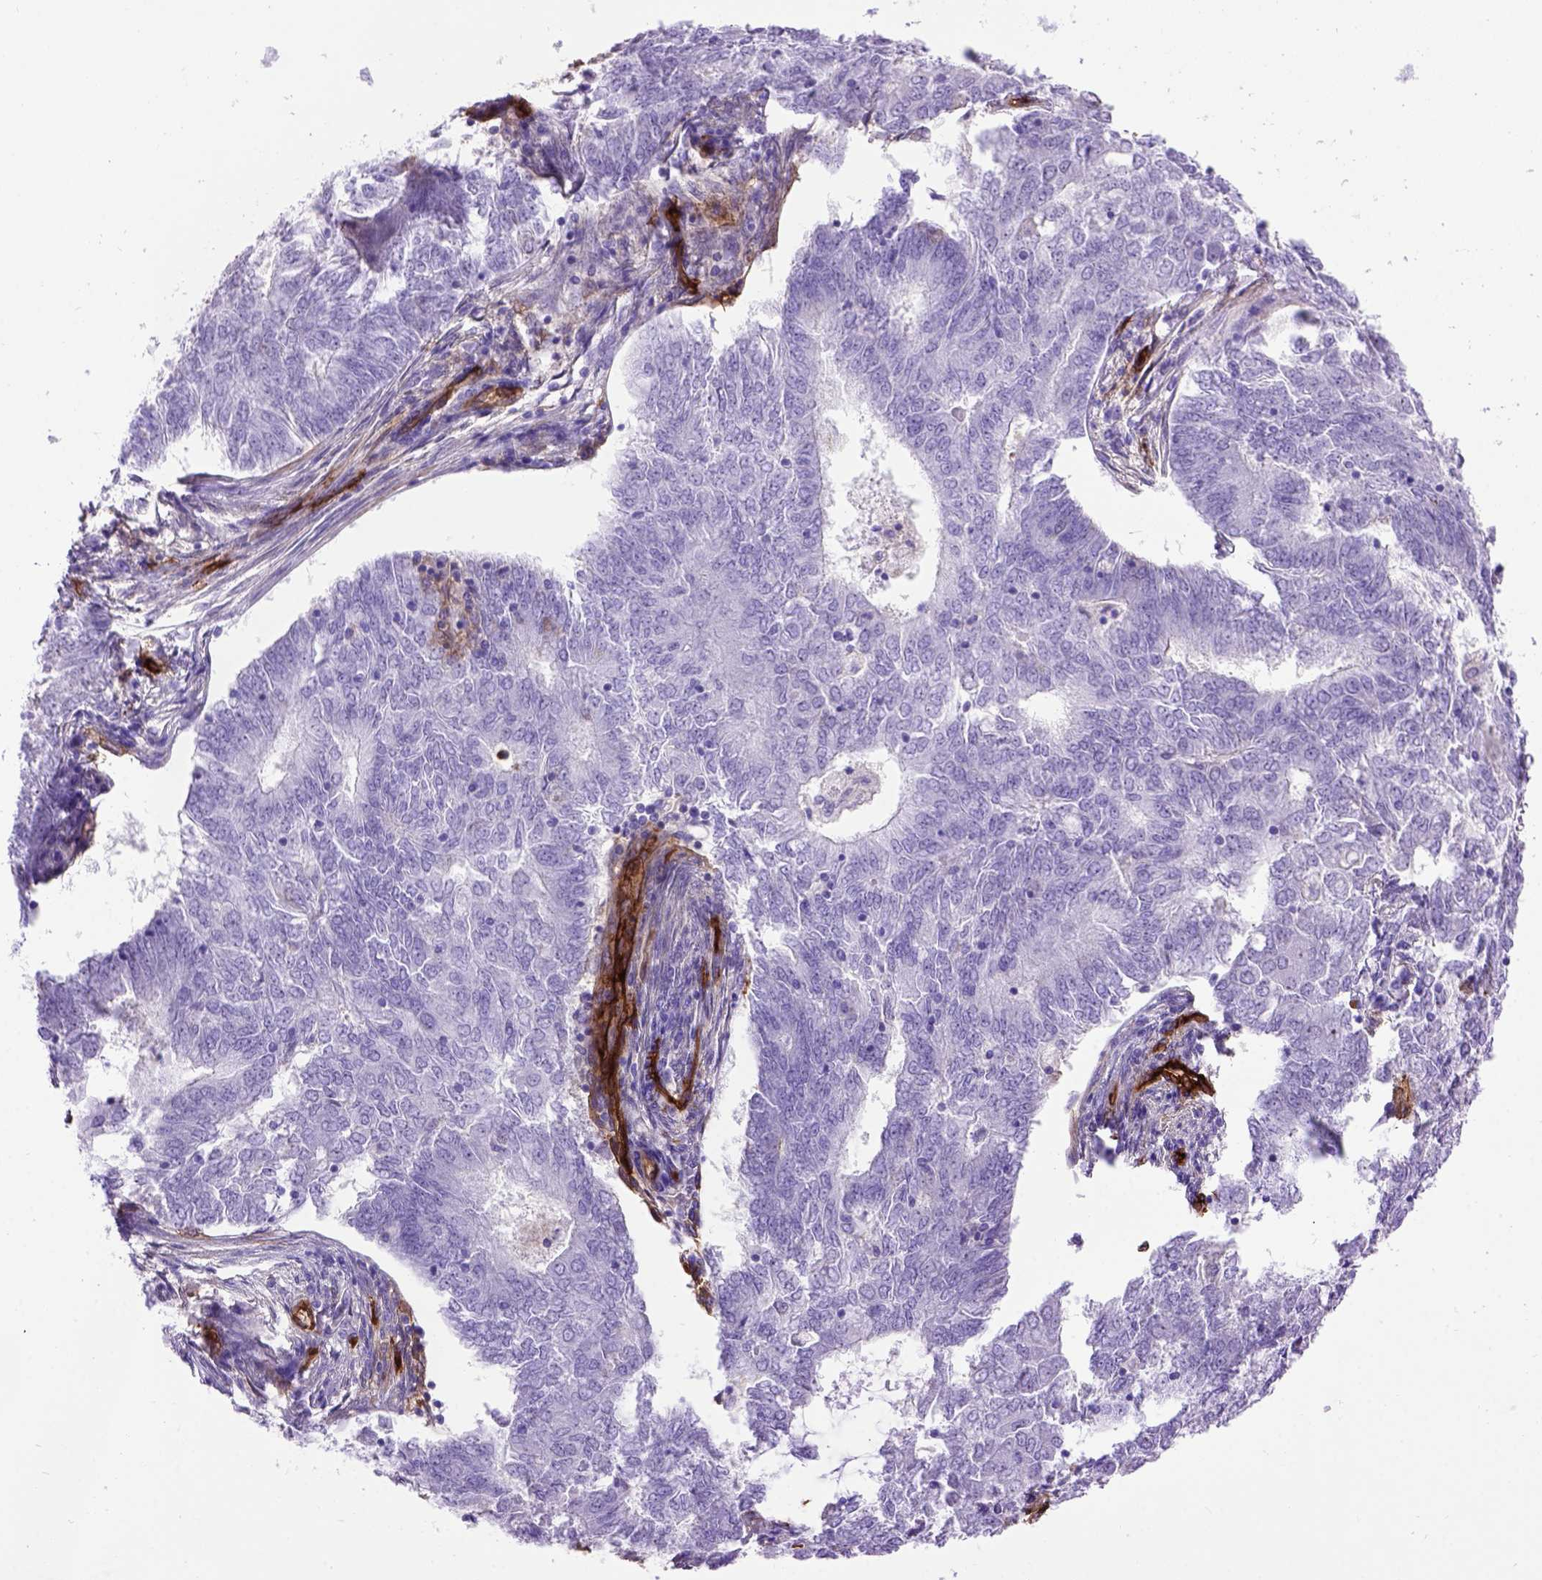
{"staining": {"intensity": "negative", "quantity": "none", "location": "none"}, "tissue": "endometrial cancer", "cell_type": "Tumor cells", "image_type": "cancer", "snomed": [{"axis": "morphology", "description": "Adenocarcinoma, NOS"}, {"axis": "topography", "description": "Endometrium"}], "caption": "DAB (3,3'-diaminobenzidine) immunohistochemical staining of human adenocarcinoma (endometrial) reveals no significant positivity in tumor cells.", "gene": "ENG", "patient": {"sex": "female", "age": 62}}